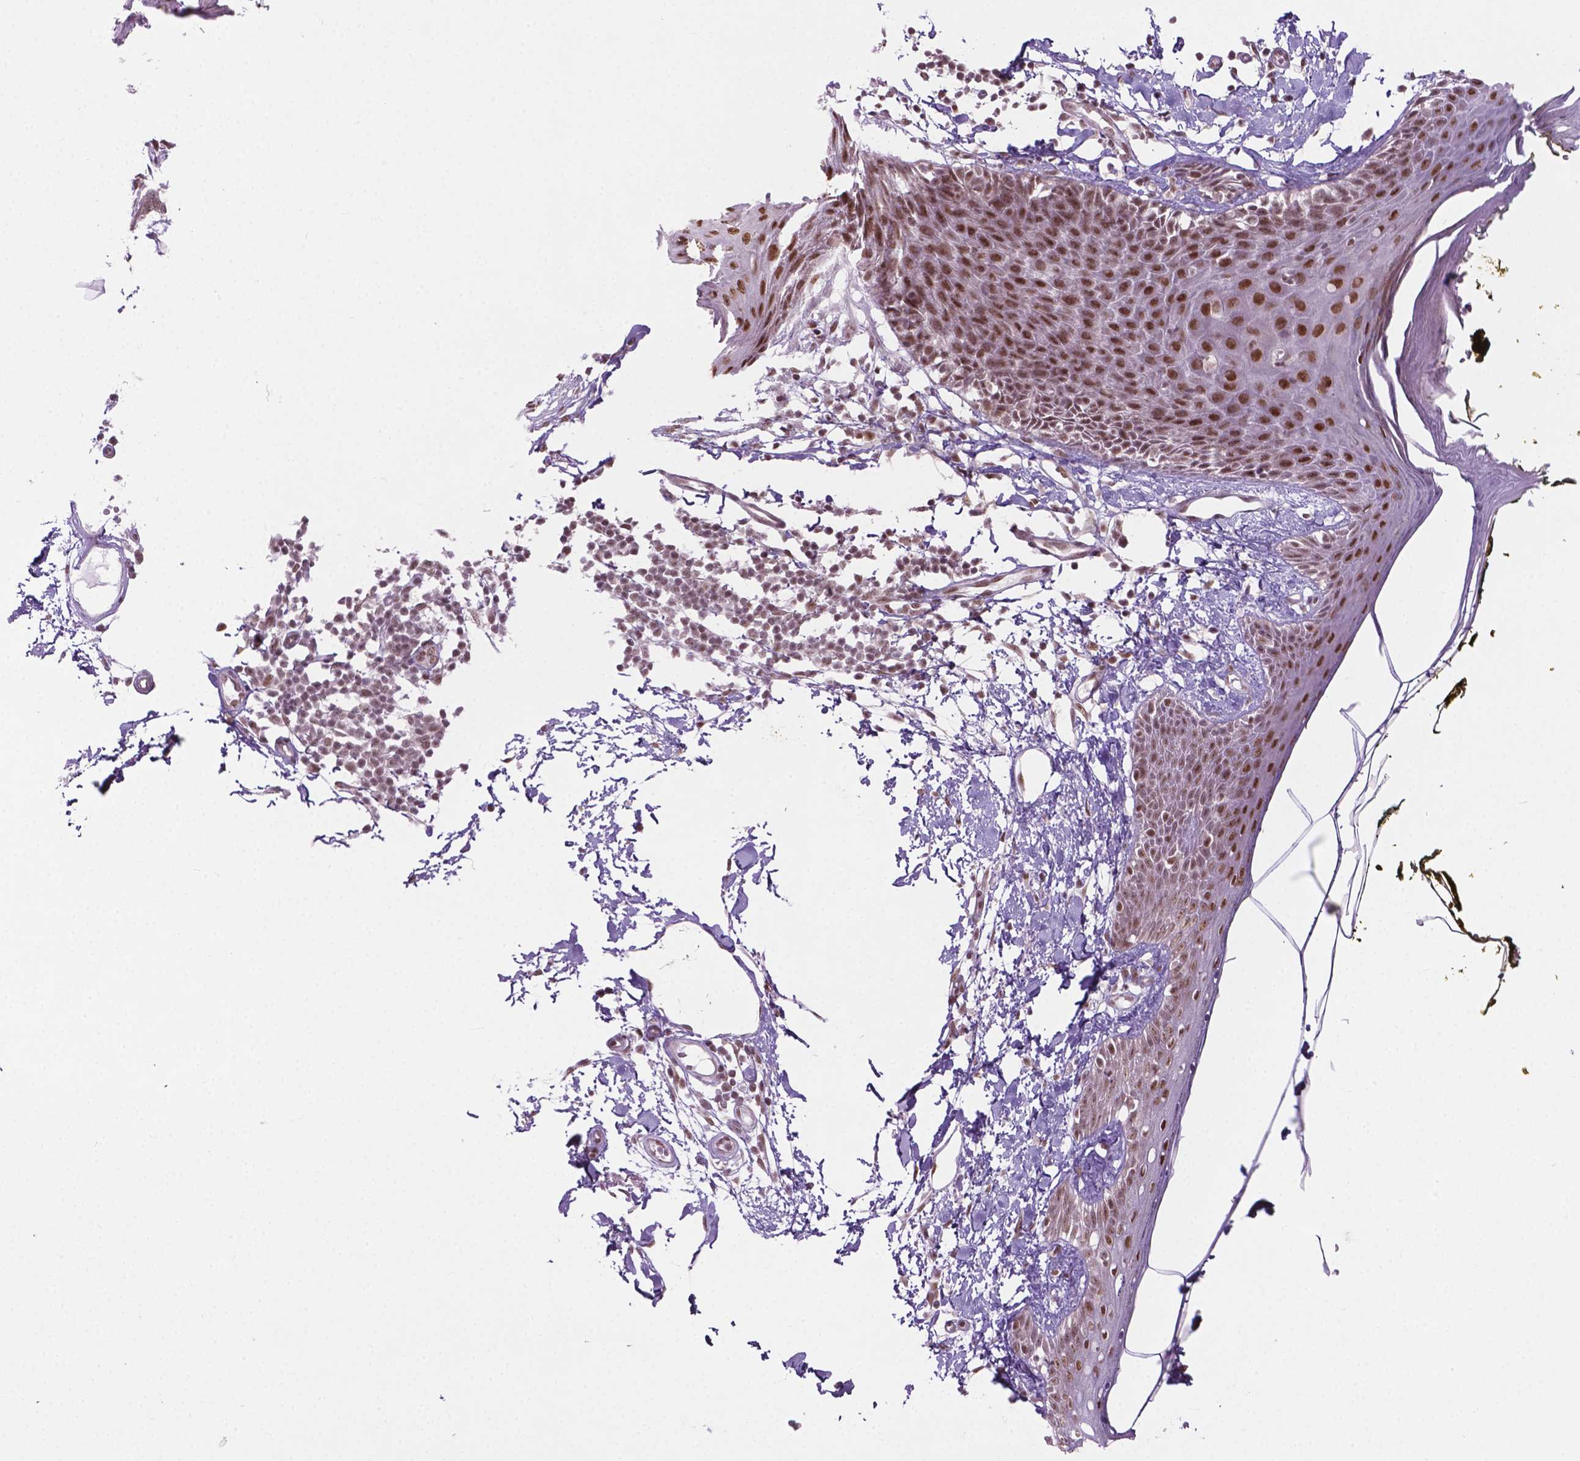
{"staining": {"intensity": "moderate", "quantity": ">75%", "location": "nuclear"}, "tissue": "skin", "cell_type": "Fibroblasts", "image_type": "normal", "snomed": [{"axis": "morphology", "description": "Normal tissue, NOS"}, {"axis": "topography", "description": "Skin"}], "caption": "Fibroblasts demonstrate medium levels of moderate nuclear expression in approximately >75% of cells in normal skin.", "gene": "PHAX", "patient": {"sex": "male", "age": 76}}